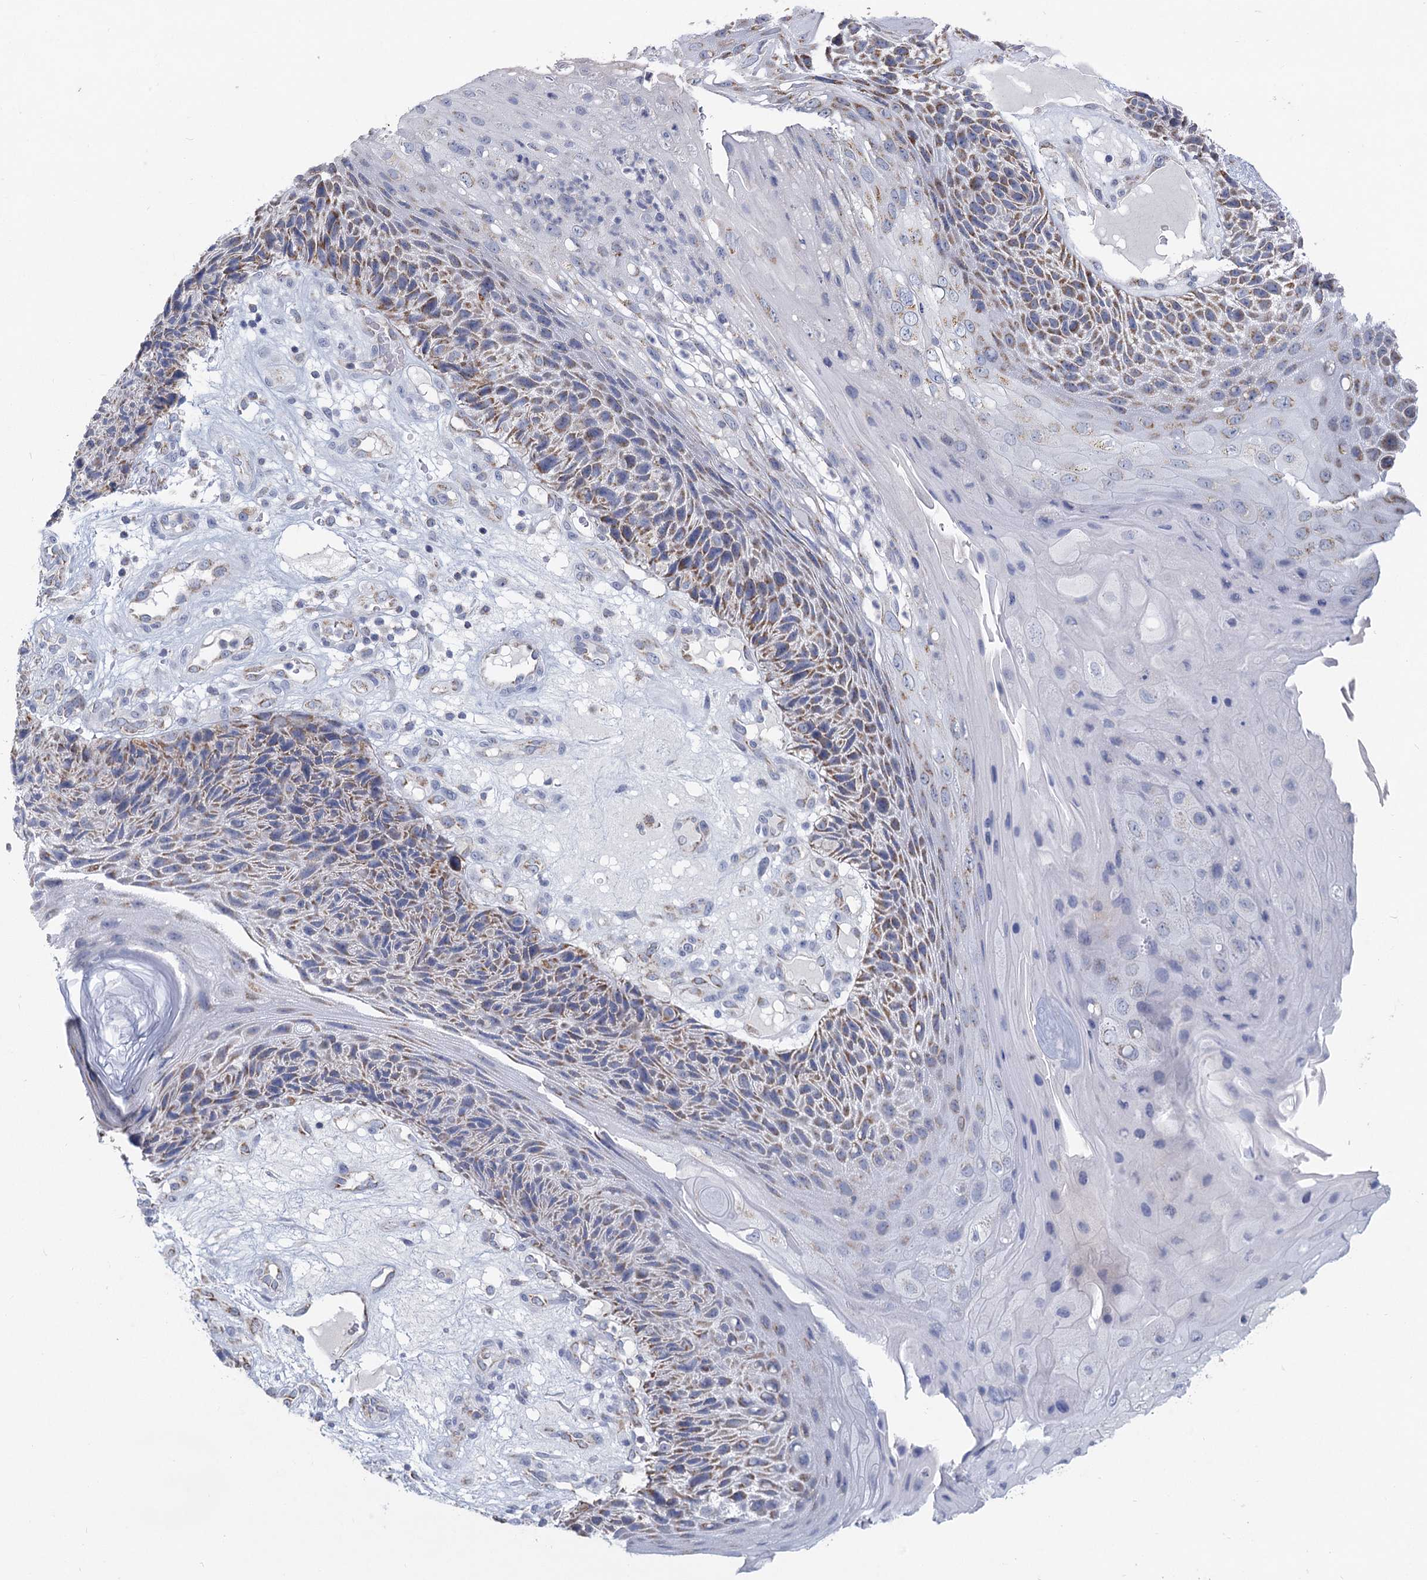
{"staining": {"intensity": "weak", "quantity": "25%-75%", "location": "cytoplasmic/membranous"}, "tissue": "skin cancer", "cell_type": "Tumor cells", "image_type": "cancer", "snomed": [{"axis": "morphology", "description": "Squamous cell carcinoma, NOS"}, {"axis": "topography", "description": "Skin"}], "caption": "Immunohistochemical staining of human skin cancer (squamous cell carcinoma) reveals low levels of weak cytoplasmic/membranous positivity in about 25%-75% of tumor cells.", "gene": "NDUFC2", "patient": {"sex": "female", "age": 88}}